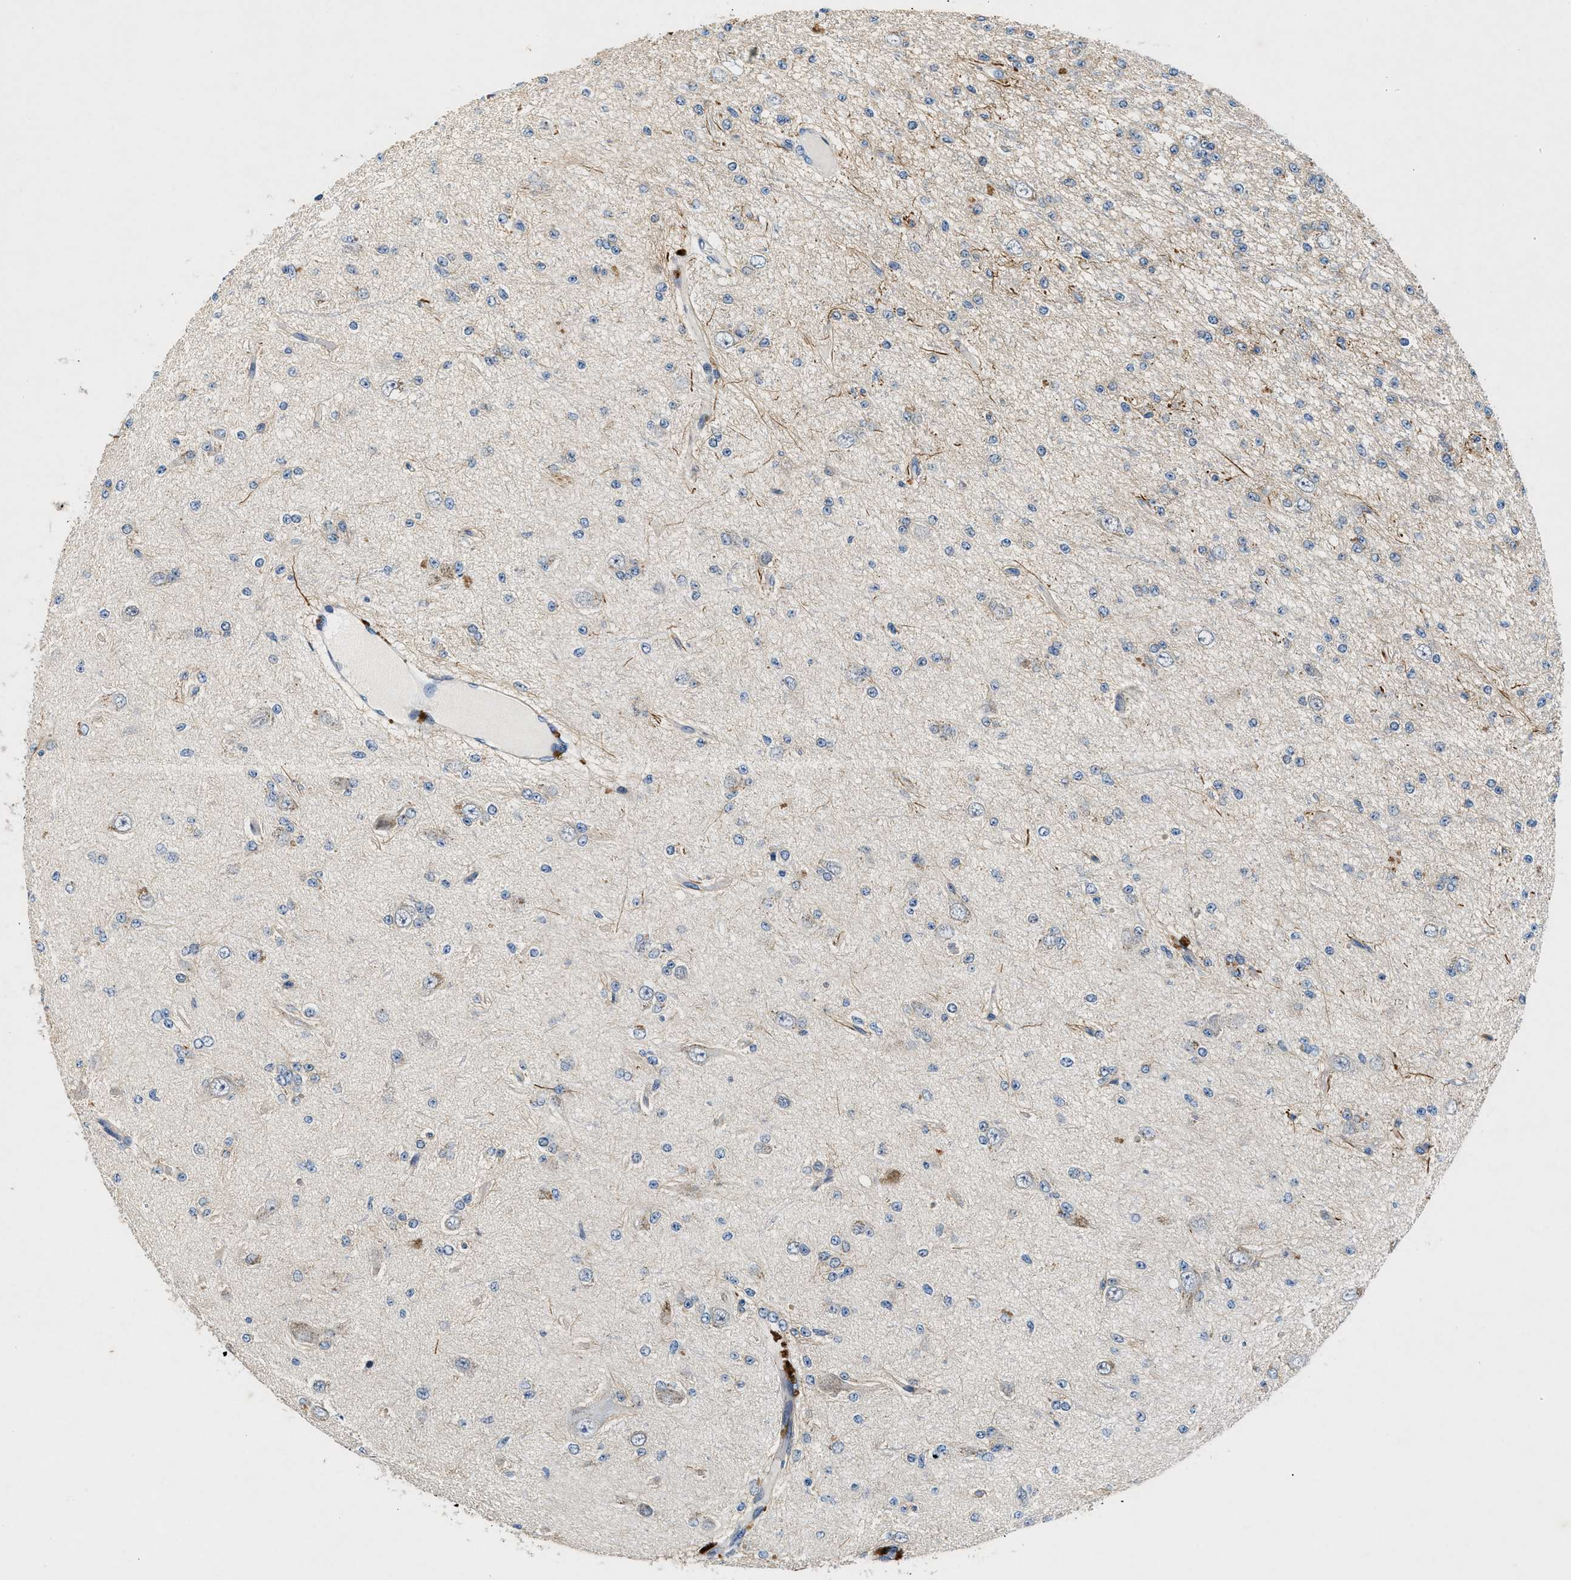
{"staining": {"intensity": "negative", "quantity": "none", "location": "none"}, "tissue": "glioma", "cell_type": "Tumor cells", "image_type": "cancer", "snomed": [{"axis": "morphology", "description": "Glioma, malignant, Low grade"}, {"axis": "topography", "description": "Brain"}], "caption": "Immunohistochemistry (IHC) photomicrograph of neoplastic tissue: human glioma stained with DAB (3,3'-diaminobenzidine) reveals no significant protein positivity in tumor cells.", "gene": "COPS2", "patient": {"sex": "male", "age": 38}}